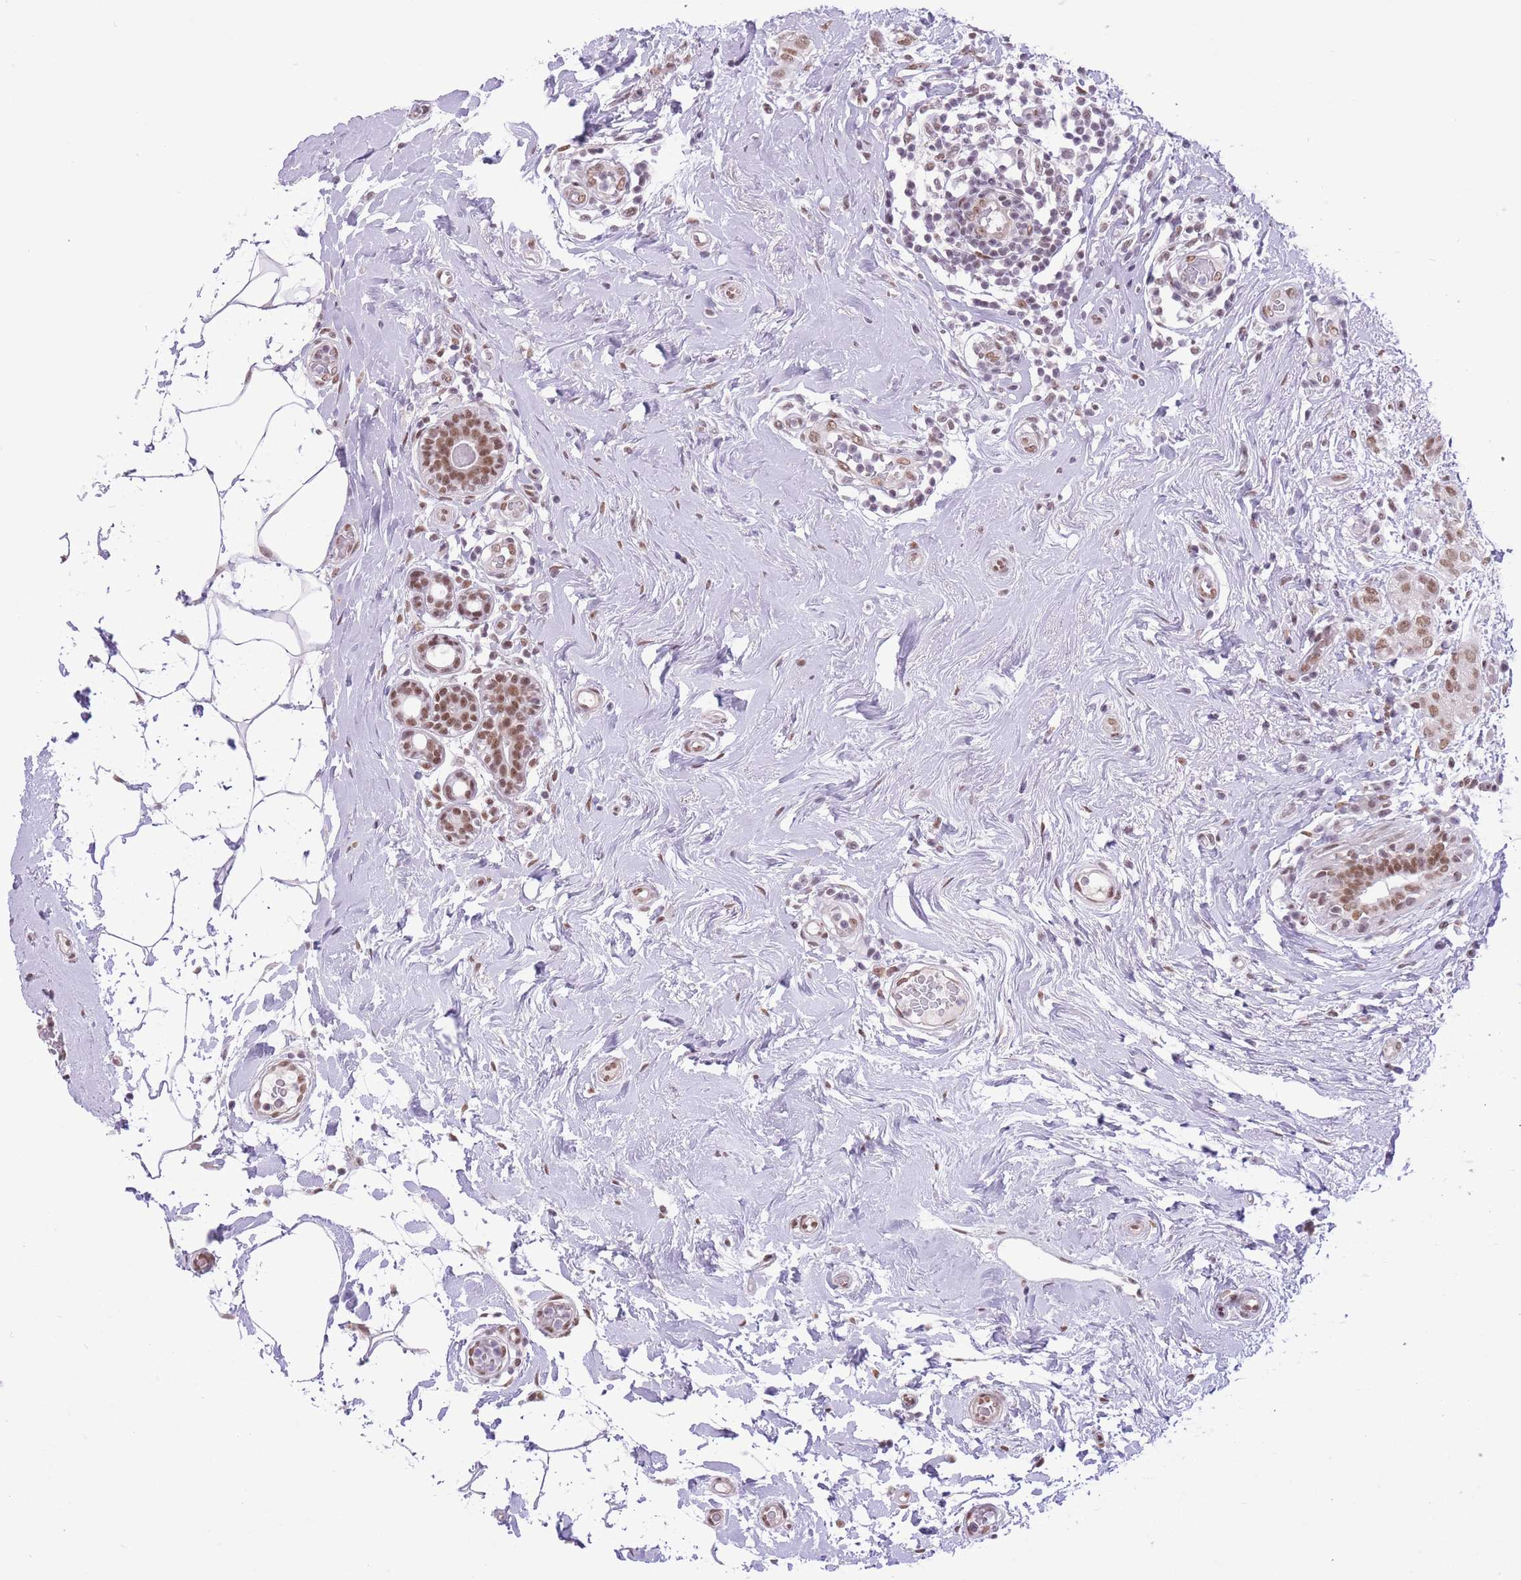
{"staining": {"intensity": "moderate", "quantity": ">75%", "location": "nuclear"}, "tissue": "breast cancer", "cell_type": "Tumor cells", "image_type": "cancer", "snomed": [{"axis": "morphology", "description": "Duct carcinoma"}, {"axis": "topography", "description": "Breast"}], "caption": "A medium amount of moderate nuclear staining is identified in about >75% of tumor cells in breast cancer tissue. Ihc stains the protein in brown and the nuclei are stained blue.", "gene": "ZBED5", "patient": {"sex": "female", "age": 73}}